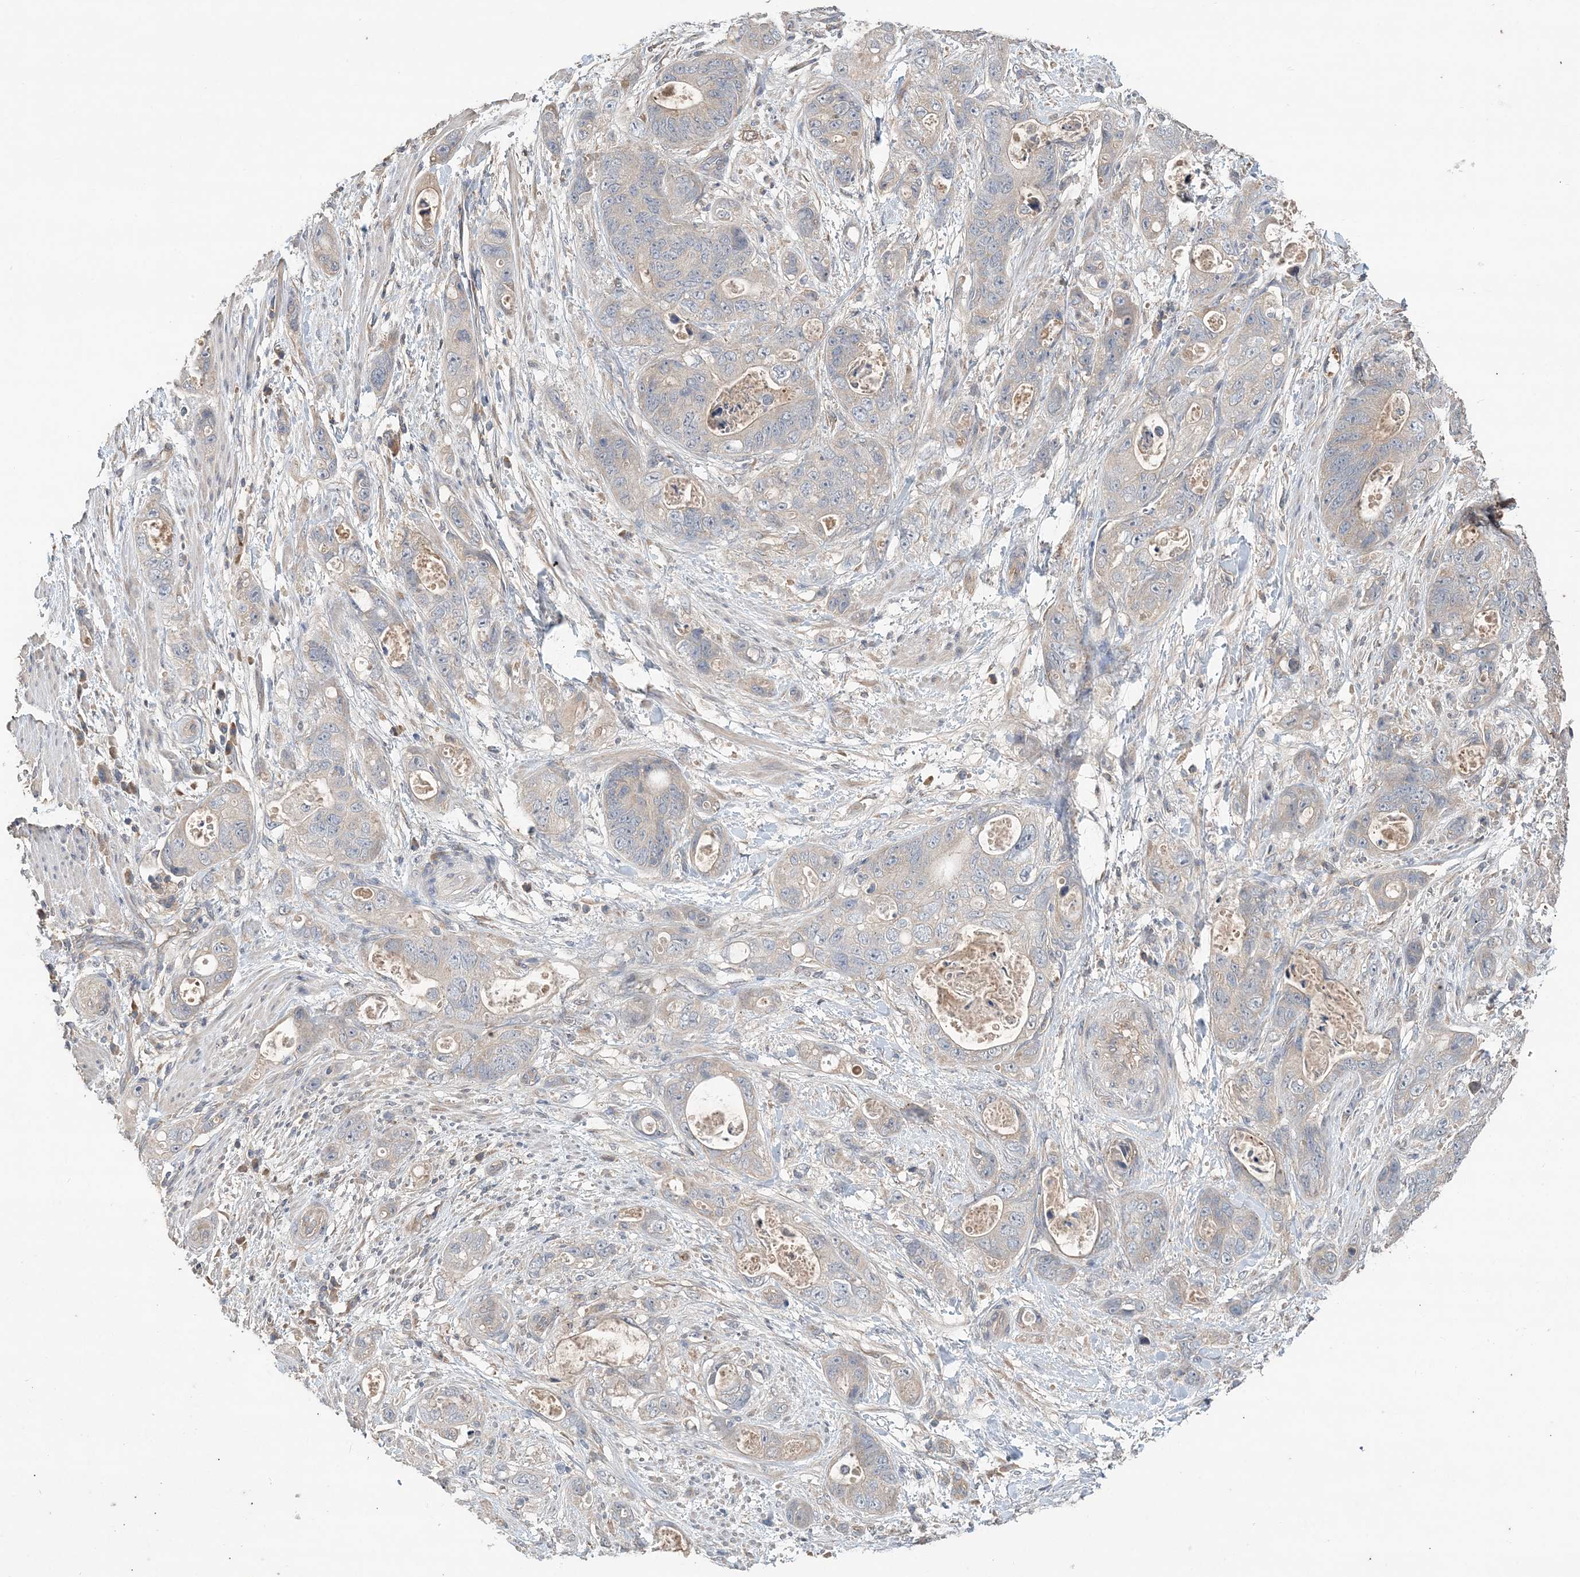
{"staining": {"intensity": "negative", "quantity": "none", "location": "none"}, "tissue": "stomach cancer", "cell_type": "Tumor cells", "image_type": "cancer", "snomed": [{"axis": "morphology", "description": "Adenocarcinoma, NOS"}, {"axis": "topography", "description": "Stomach"}], "caption": "This is an immunohistochemistry (IHC) histopathology image of adenocarcinoma (stomach). There is no expression in tumor cells.", "gene": "SYCP3", "patient": {"sex": "female", "age": 89}}